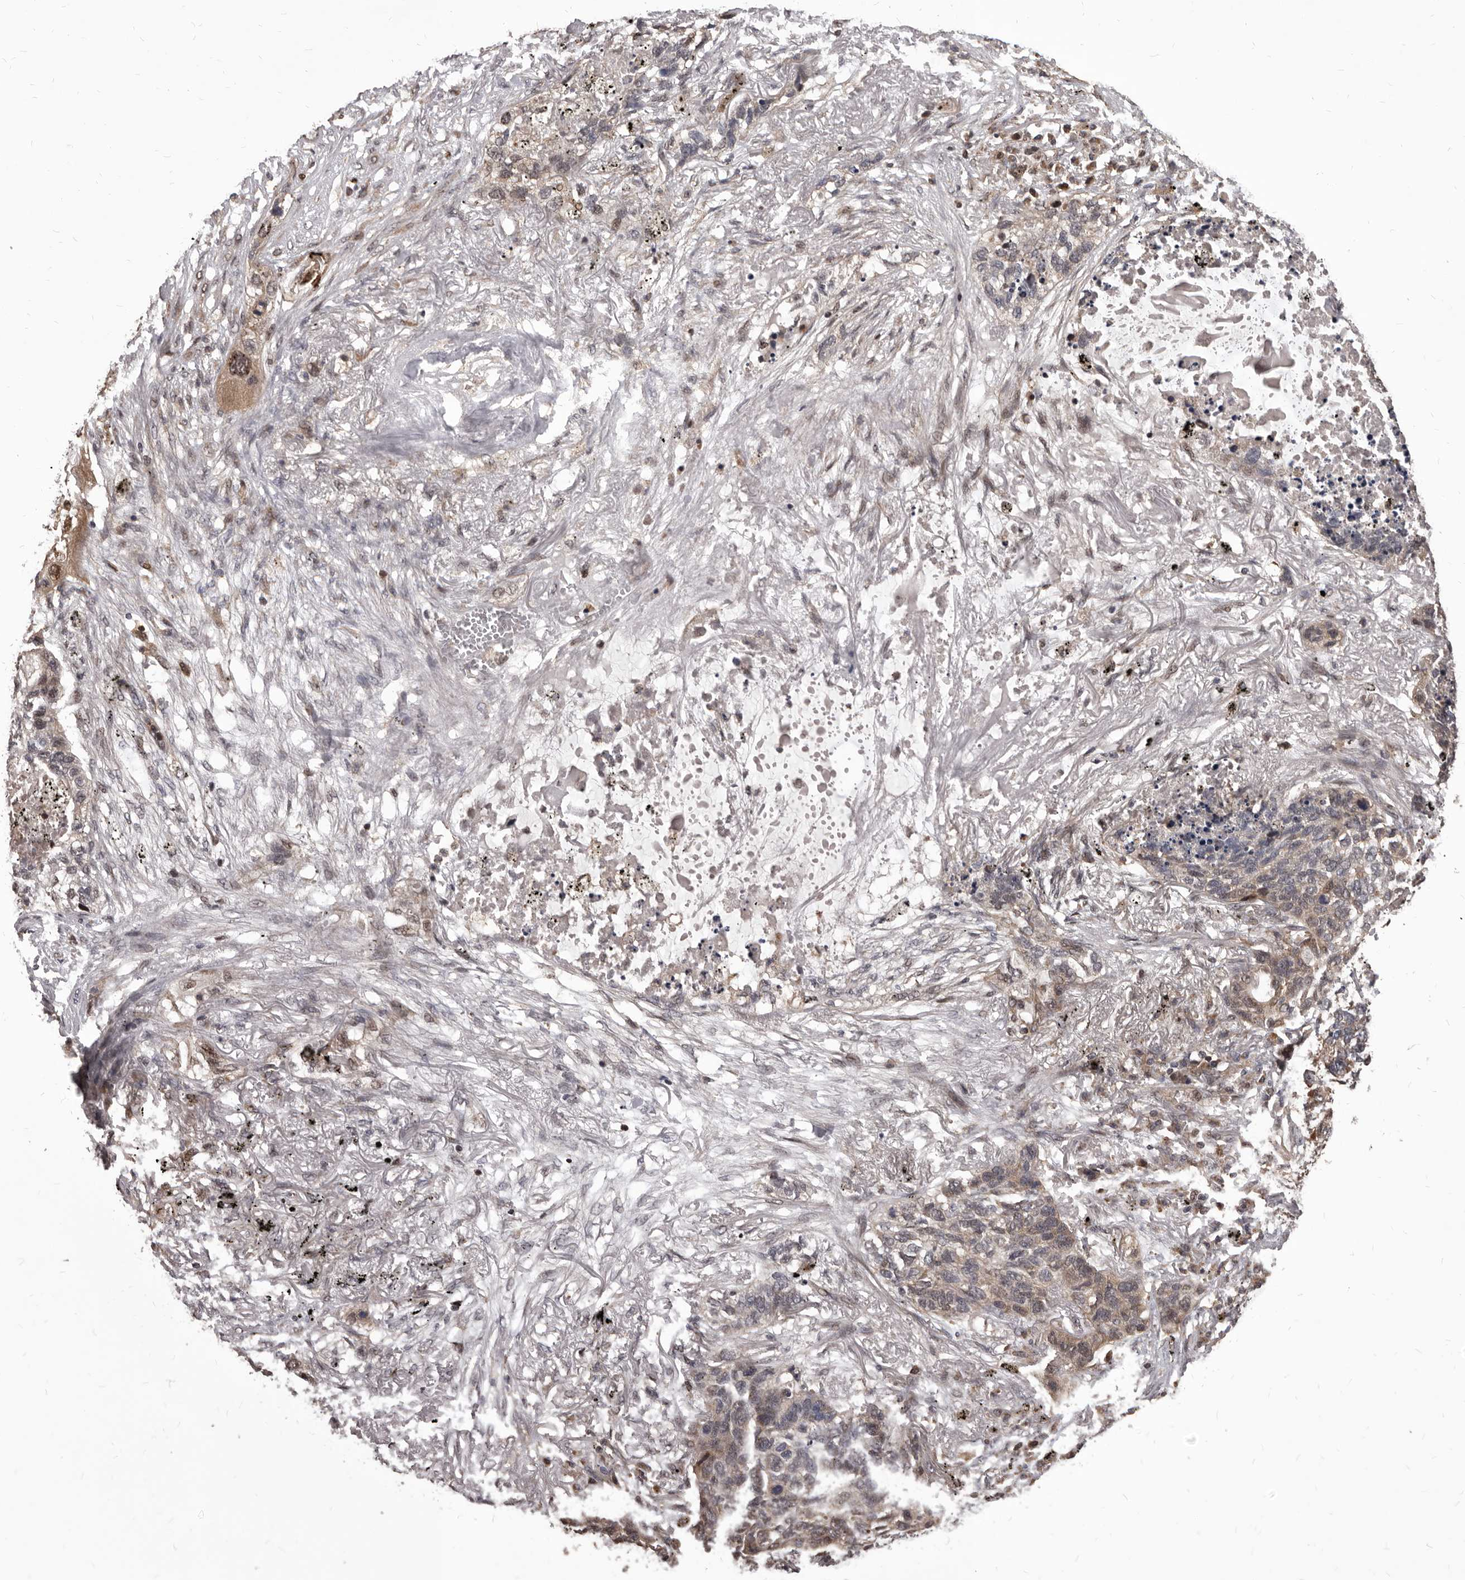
{"staining": {"intensity": "weak", "quantity": "<25%", "location": "cytoplasmic/membranous,nuclear"}, "tissue": "lung cancer", "cell_type": "Tumor cells", "image_type": "cancer", "snomed": [{"axis": "morphology", "description": "Squamous cell carcinoma, NOS"}, {"axis": "topography", "description": "Lung"}], "caption": "Tumor cells show no significant protein staining in squamous cell carcinoma (lung).", "gene": "MAP3K14", "patient": {"sex": "female", "age": 63}}